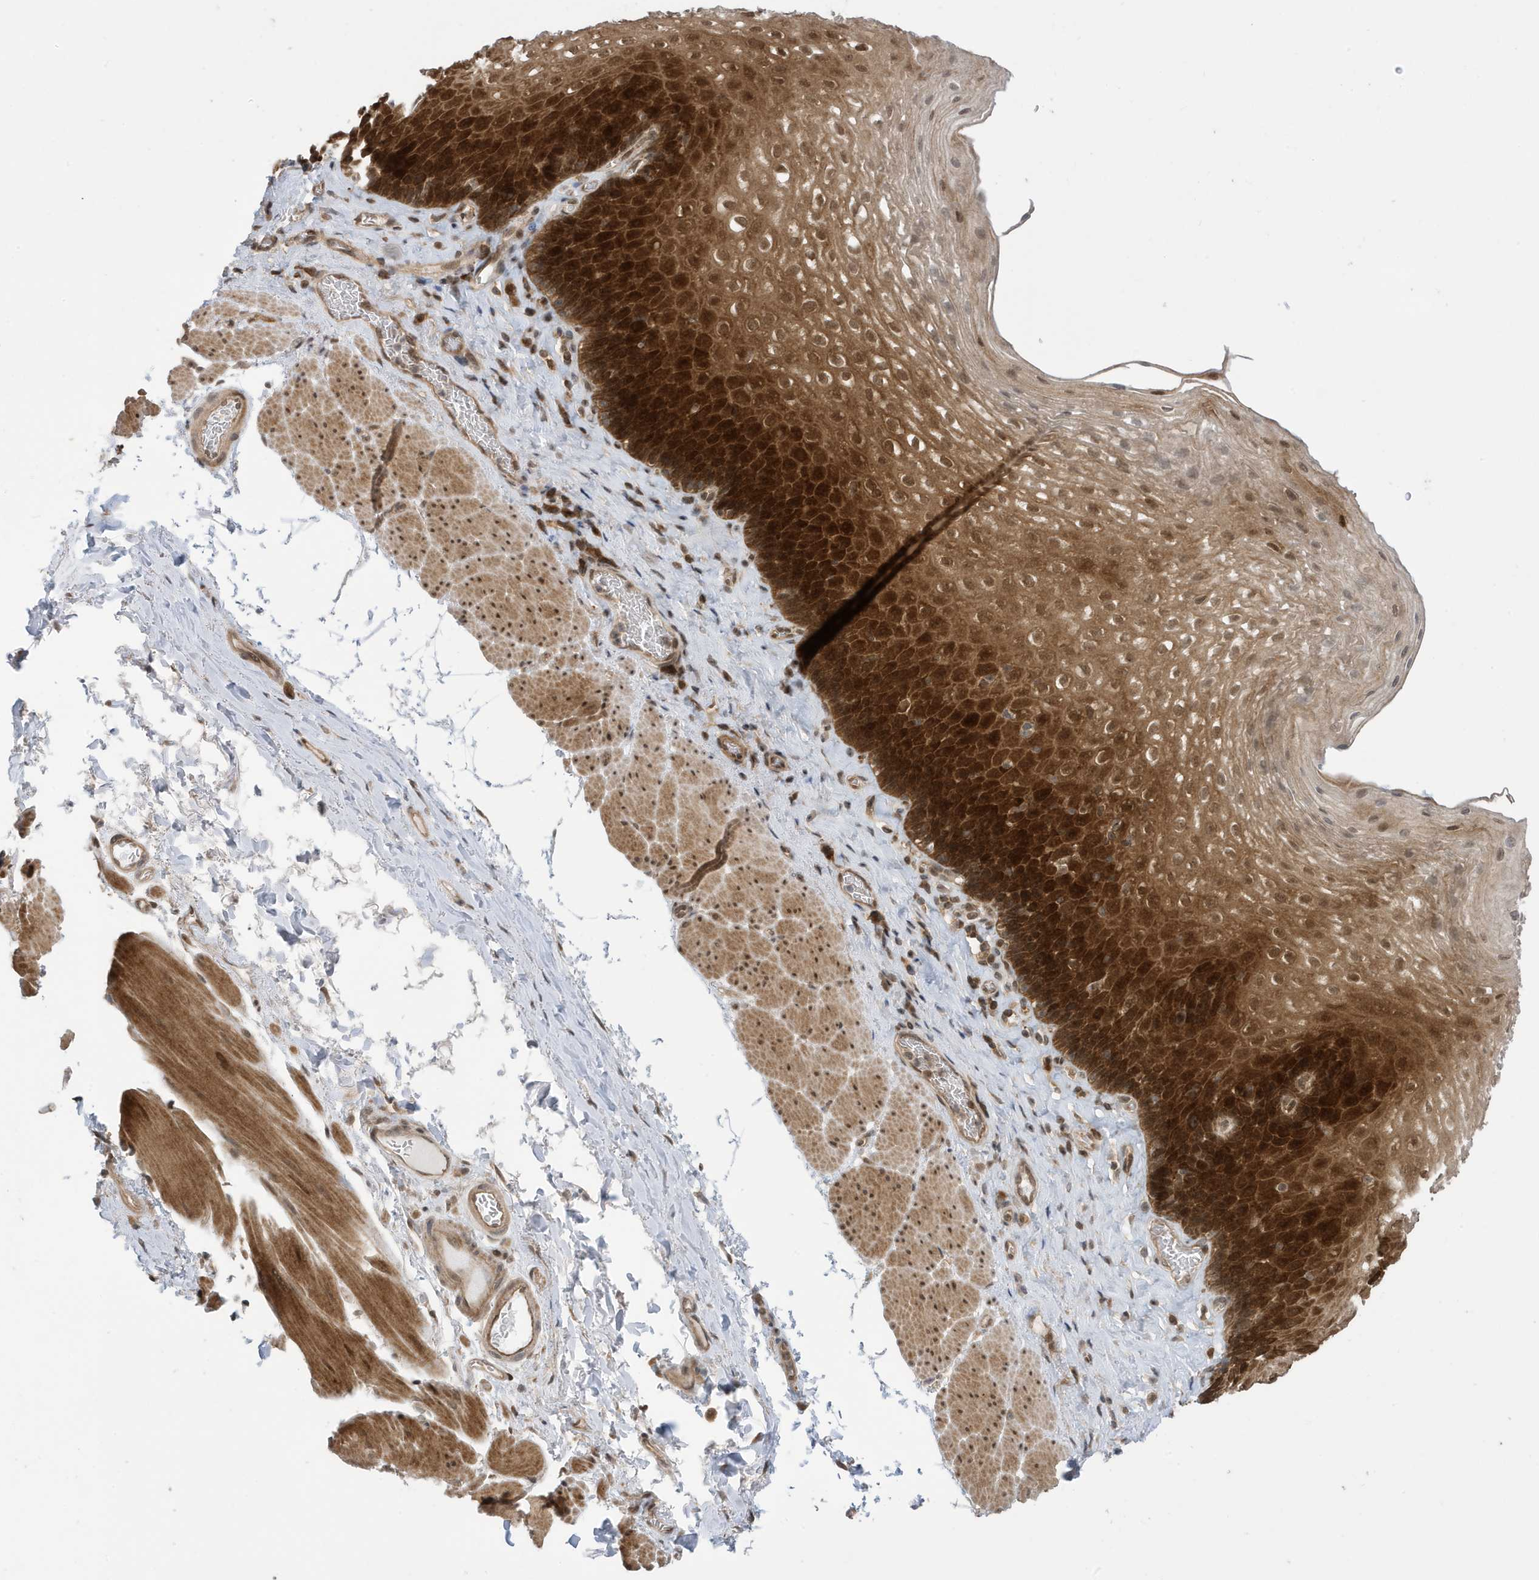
{"staining": {"intensity": "strong", "quantity": ">75%", "location": "cytoplasmic/membranous,nuclear"}, "tissue": "esophagus", "cell_type": "Squamous epithelial cells", "image_type": "normal", "snomed": [{"axis": "morphology", "description": "Normal tissue, NOS"}, {"axis": "topography", "description": "Esophagus"}], "caption": "Human esophagus stained for a protein (brown) exhibits strong cytoplasmic/membranous,nuclear positive staining in approximately >75% of squamous epithelial cells.", "gene": "UBQLN1", "patient": {"sex": "female", "age": 66}}